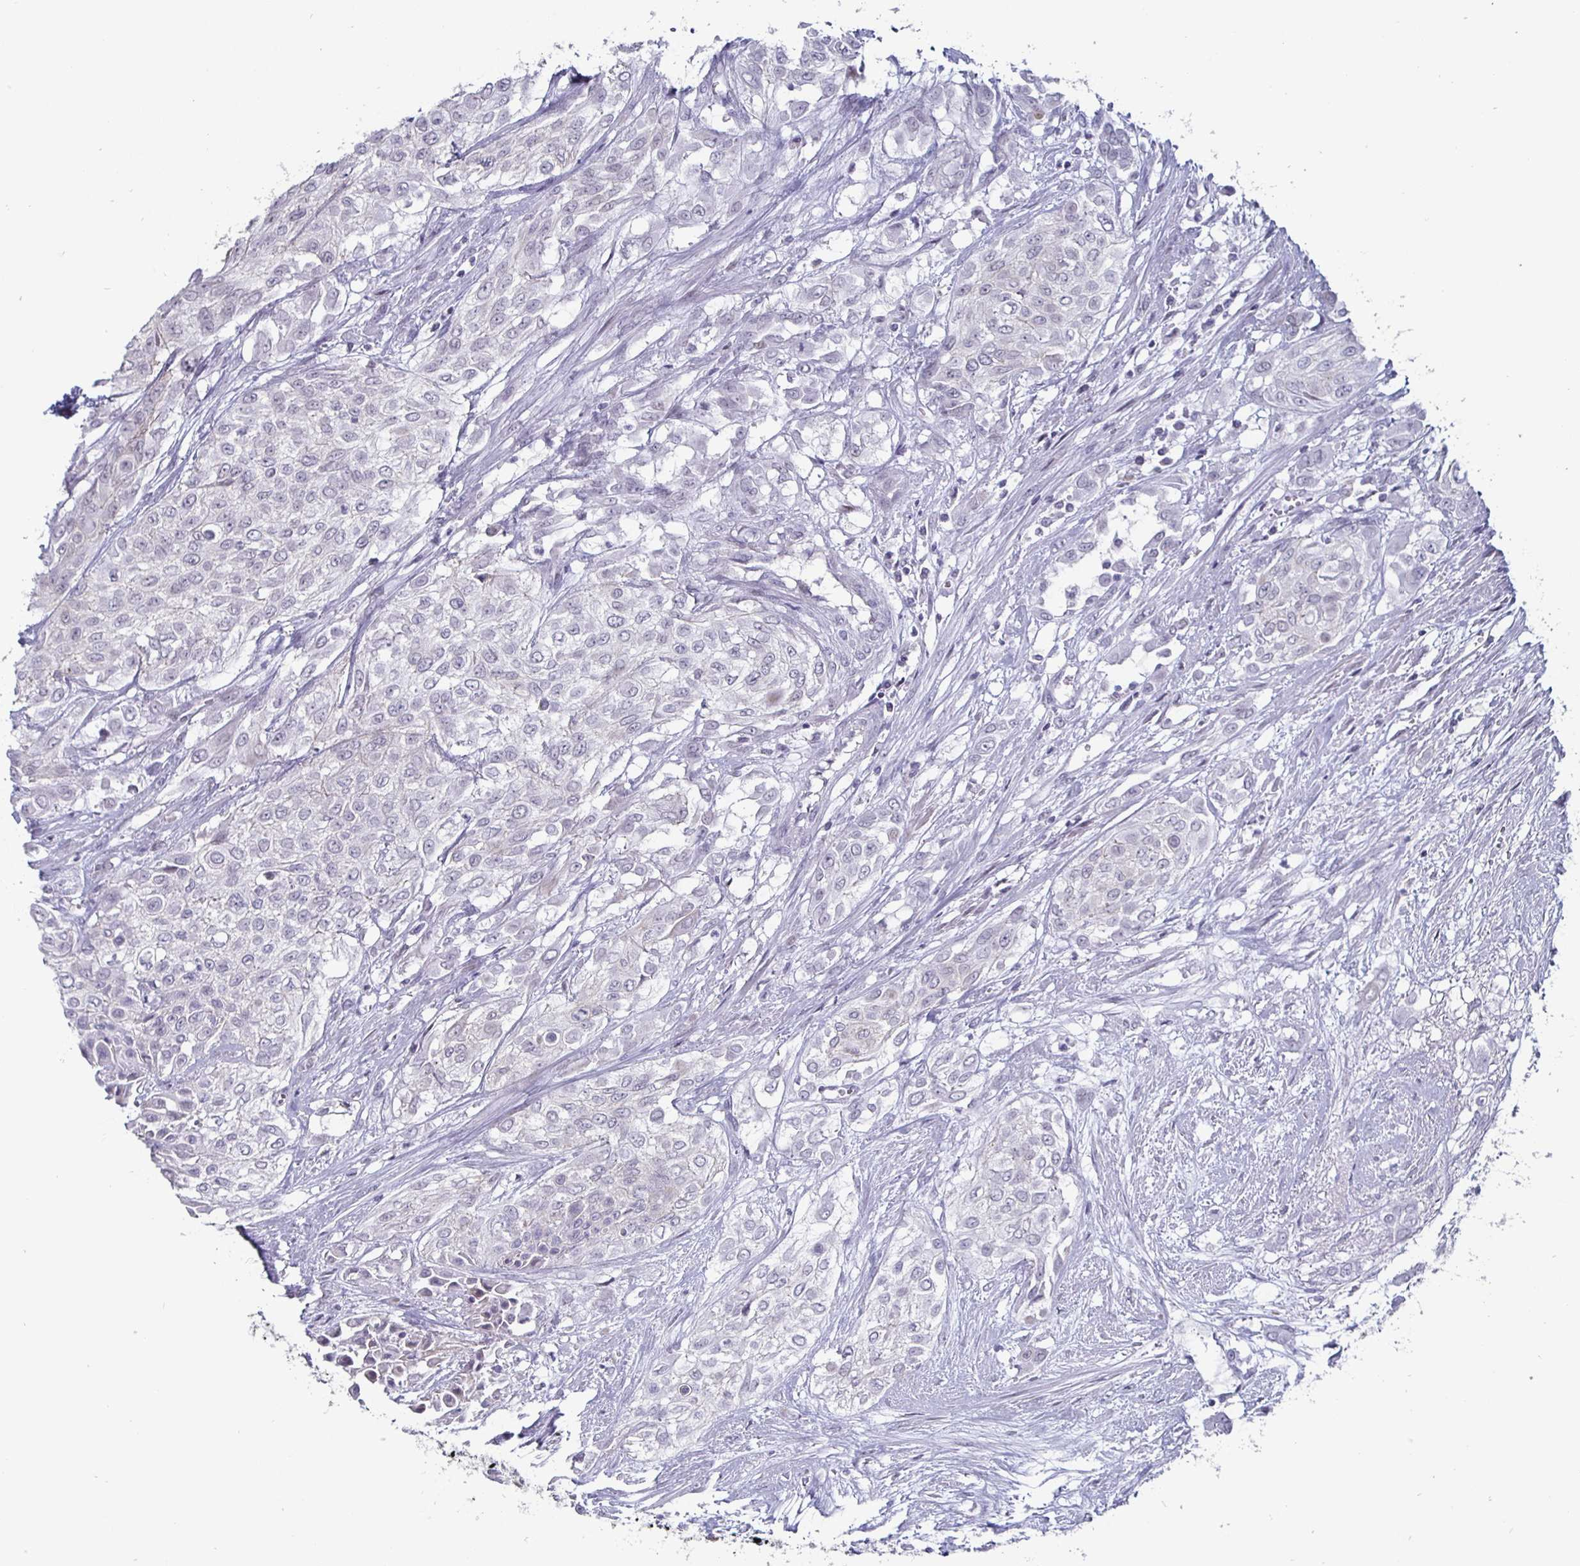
{"staining": {"intensity": "negative", "quantity": "none", "location": "none"}, "tissue": "urothelial cancer", "cell_type": "Tumor cells", "image_type": "cancer", "snomed": [{"axis": "morphology", "description": "Urothelial carcinoma, High grade"}, {"axis": "topography", "description": "Urinary bladder"}], "caption": "Immunohistochemistry (IHC) micrograph of human urothelial carcinoma (high-grade) stained for a protein (brown), which demonstrates no positivity in tumor cells.", "gene": "OOSP2", "patient": {"sex": "male", "age": 57}}